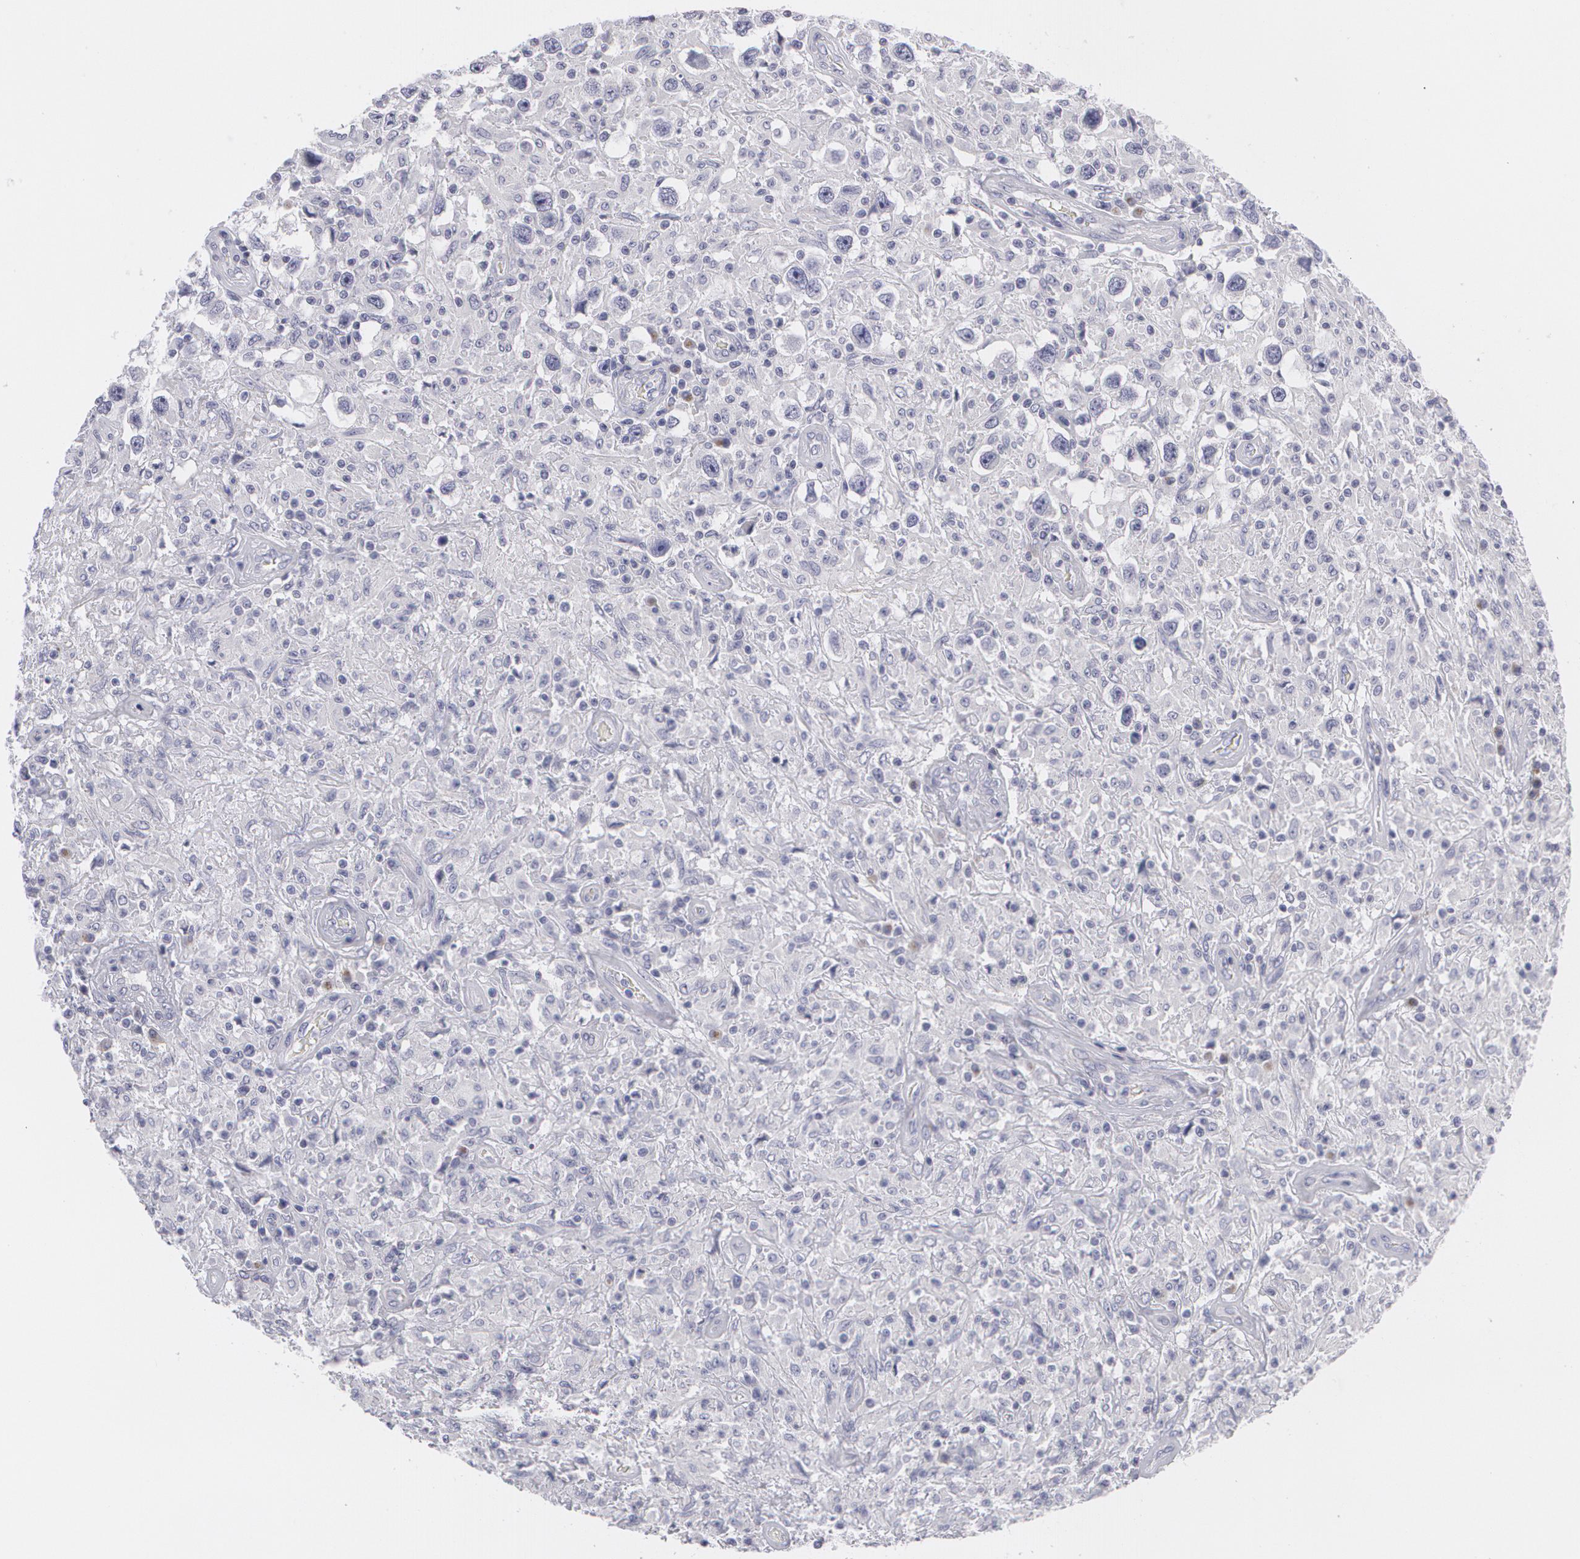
{"staining": {"intensity": "negative", "quantity": "none", "location": "none"}, "tissue": "testis cancer", "cell_type": "Tumor cells", "image_type": "cancer", "snomed": [{"axis": "morphology", "description": "Seminoma, NOS"}, {"axis": "topography", "description": "Testis"}], "caption": "Seminoma (testis) stained for a protein using IHC exhibits no staining tumor cells.", "gene": "MBNL3", "patient": {"sex": "male", "age": 34}}